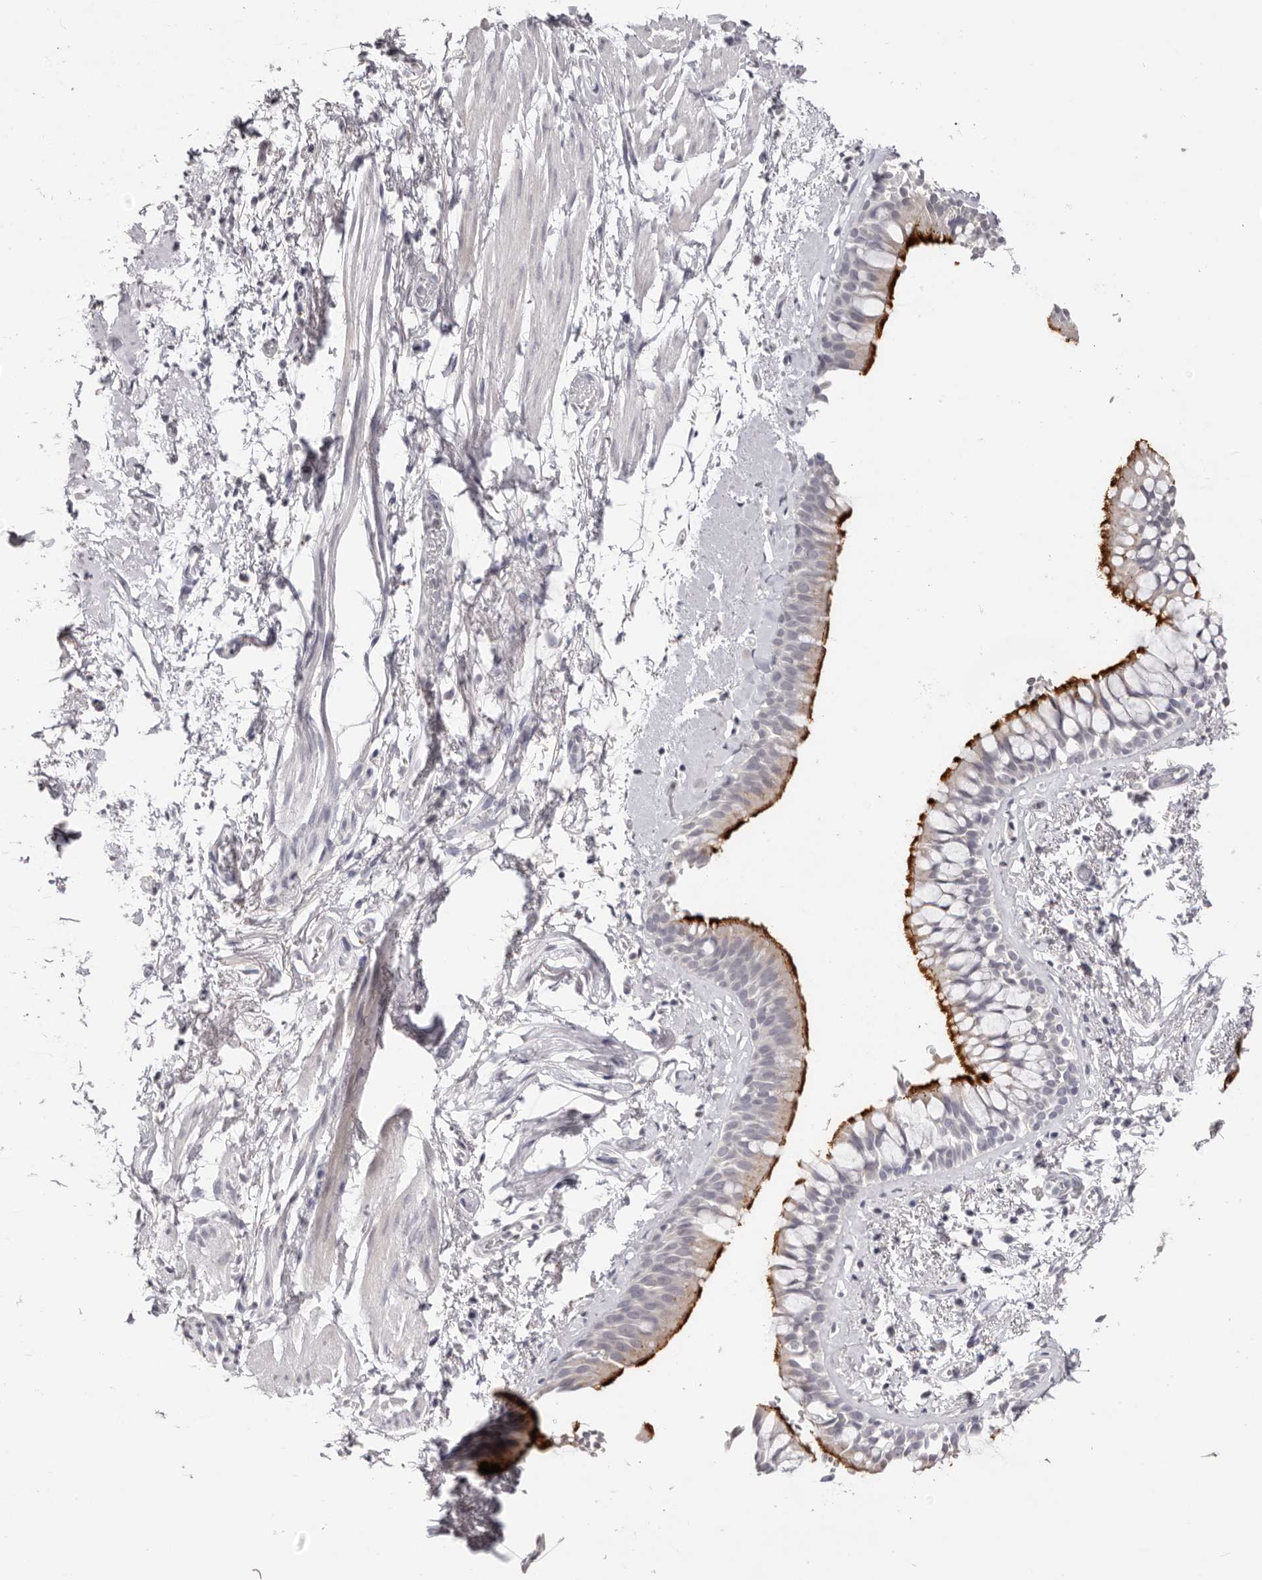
{"staining": {"intensity": "strong", "quantity": ">75%", "location": "cytoplasmic/membranous"}, "tissue": "bronchus", "cell_type": "Respiratory epithelial cells", "image_type": "normal", "snomed": [{"axis": "morphology", "description": "Normal tissue, NOS"}, {"axis": "morphology", "description": "Inflammation, NOS"}, {"axis": "topography", "description": "Cartilage tissue"}, {"axis": "topography", "description": "Bronchus"}, {"axis": "topography", "description": "Lung"}], "caption": "Strong cytoplasmic/membranous expression is present in about >75% of respiratory epithelial cells in benign bronchus. The staining is performed using DAB (3,3'-diaminobenzidine) brown chromogen to label protein expression. The nuclei are counter-stained blue using hematoxylin.", "gene": "PCDHB6", "patient": {"sex": "female", "age": 64}}